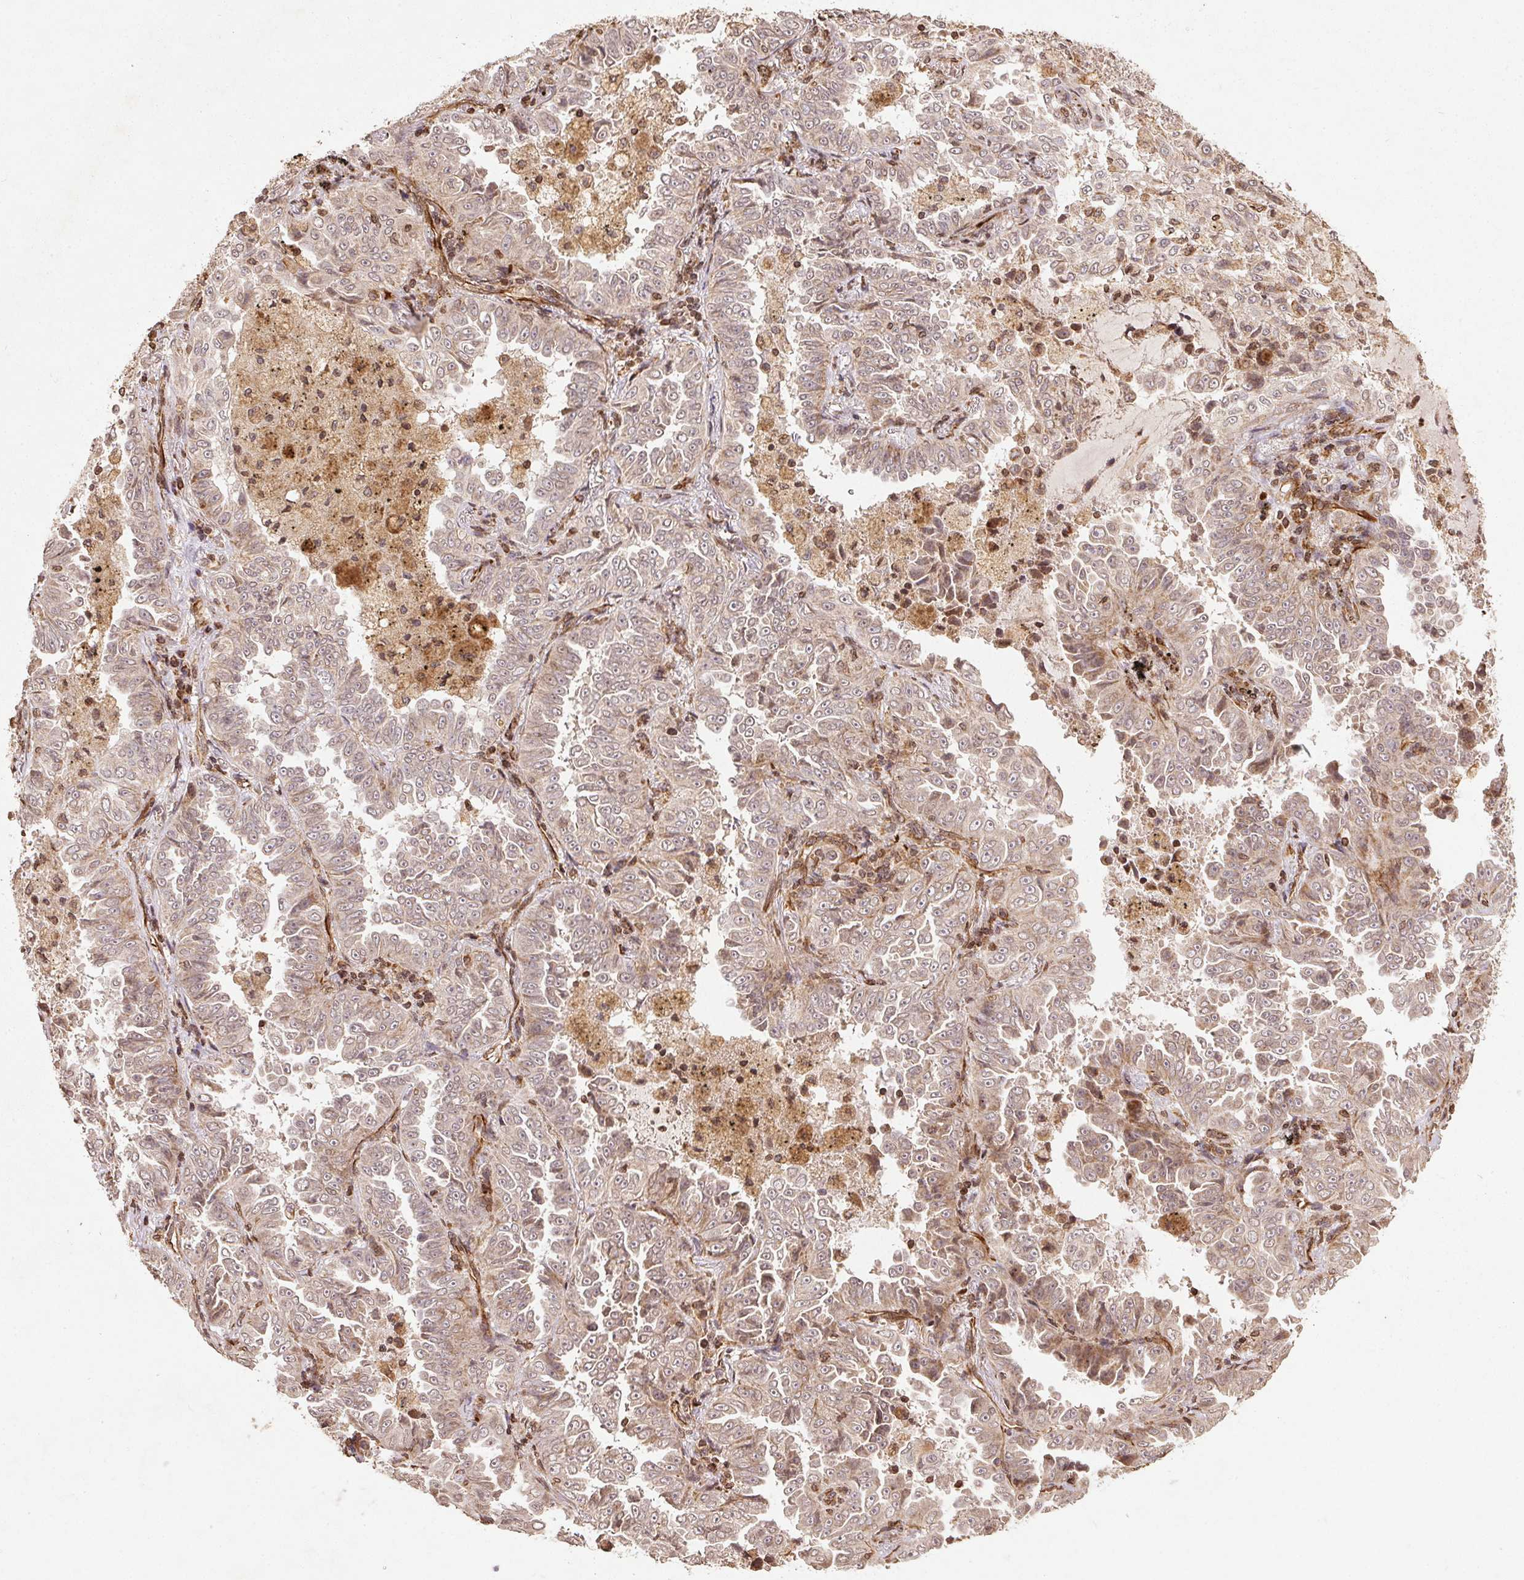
{"staining": {"intensity": "weak", "quantity": "<25%", "location": "cytoplasmic/membranous"}, "tissue": "lung cancer", "cell_type": "Tumor cells", "image_type": "cancer", "snomed": [{"axis": "morphology", "description": "Adenocarcinoma, NOS"}, {"axis": "topography", "description": "Lung"}], "caption": "Tumor cells are negative for protein expression in human lung cancer (adenocarcinoma).", "gene": "SPRED2", "patient": {"sex": "female", "age": 52}}